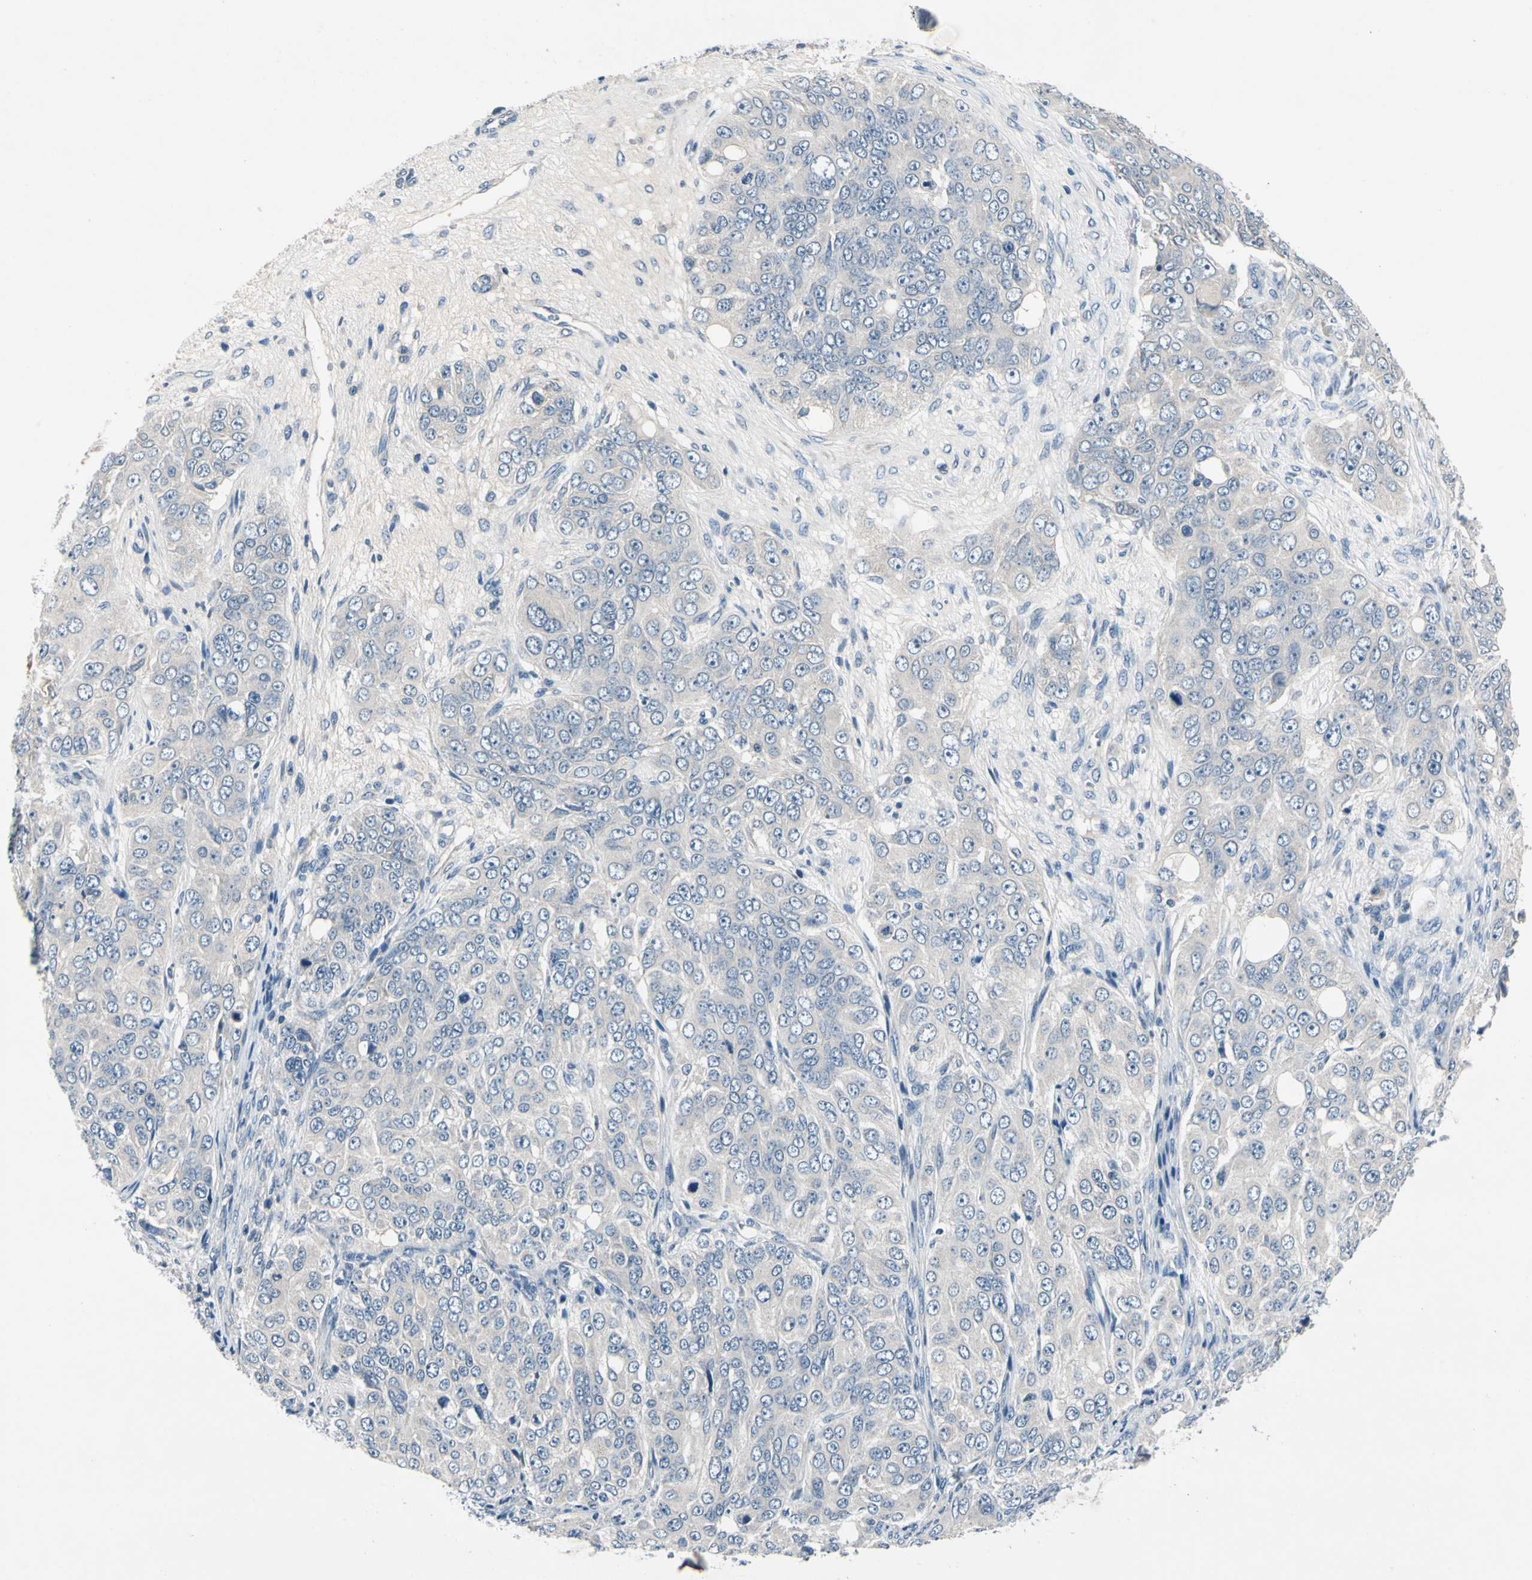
{"staining": {"intensity": "negative", "quantity": "none", "location": "none"}, "tissue": "ovarian cancer", "cell_type": "Tumor cells", "image_type": "cancer", "snomed": [{"axis": "morphology", "description": "Carcinoma, endometroid"}, {"axis": "topography", "description": "Ovary"}], "caption": "Protein analysis of ovarian endometroid carcinoma demonstrates no significant expression in tumor cells.", "gene": "SELENOK", "patient": {"sex": "female", "age": 51}}